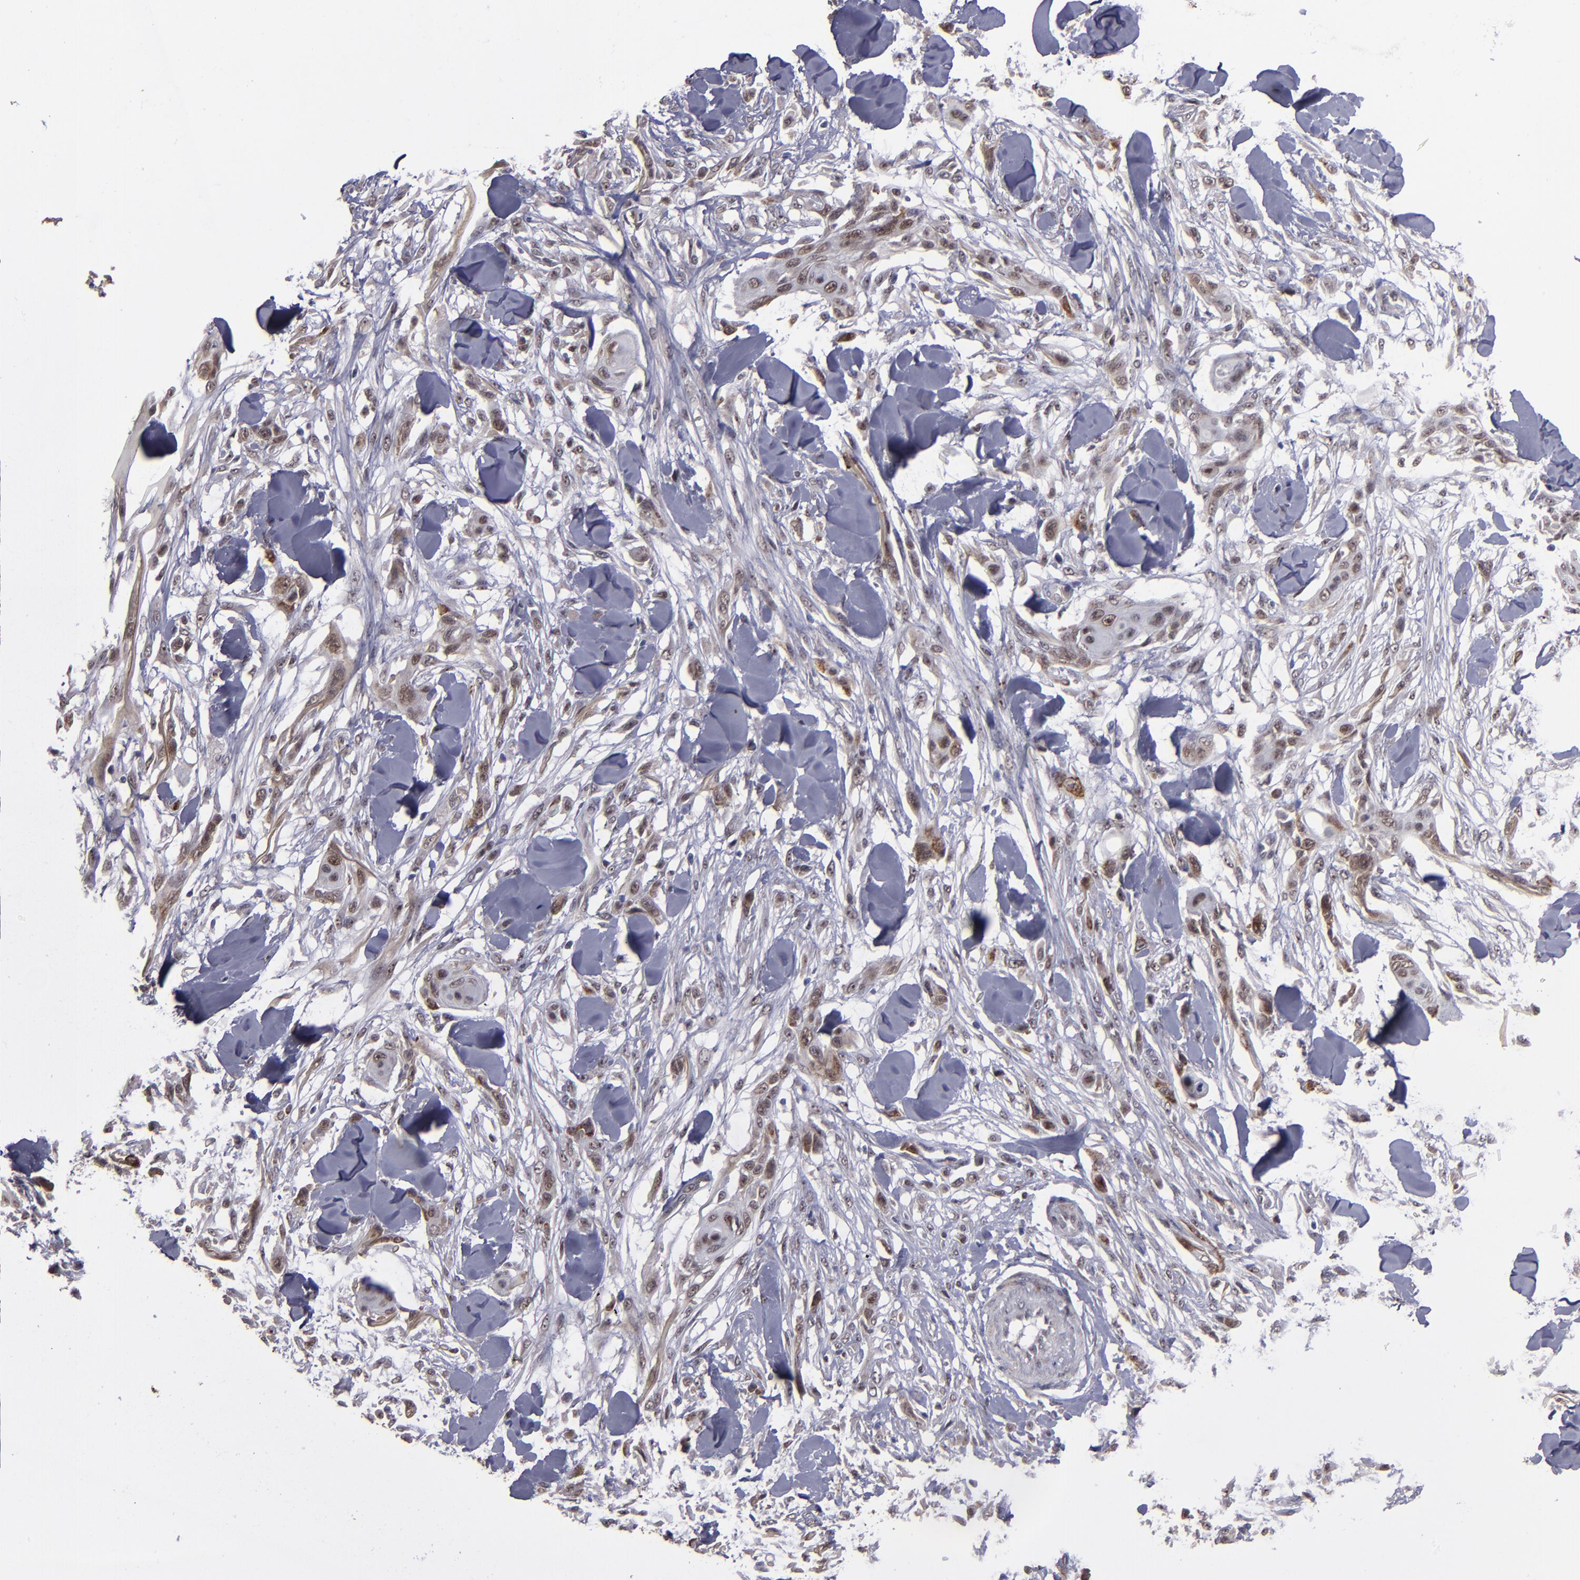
{"staining": {"intensity": "moderate", "quantity": "25%-75%", "location": "nuclear"}, "tissue": "skin cancer", "cell_type": "Tumor cells", "image_type": "cancer", "snomed": [{"axis": "morphology", "description": "Squamous cell carcinoma, NOS"}, {"axis": "topography", "description": "Skin"}], "caption": "Skin cancer was stained to show a protein in brown. There is medium levels of moderate nuclear positivity in about 25%-75% of tumor cells.", "gene": "RREB1", "patient": {"sex": "female", "age": 59}}